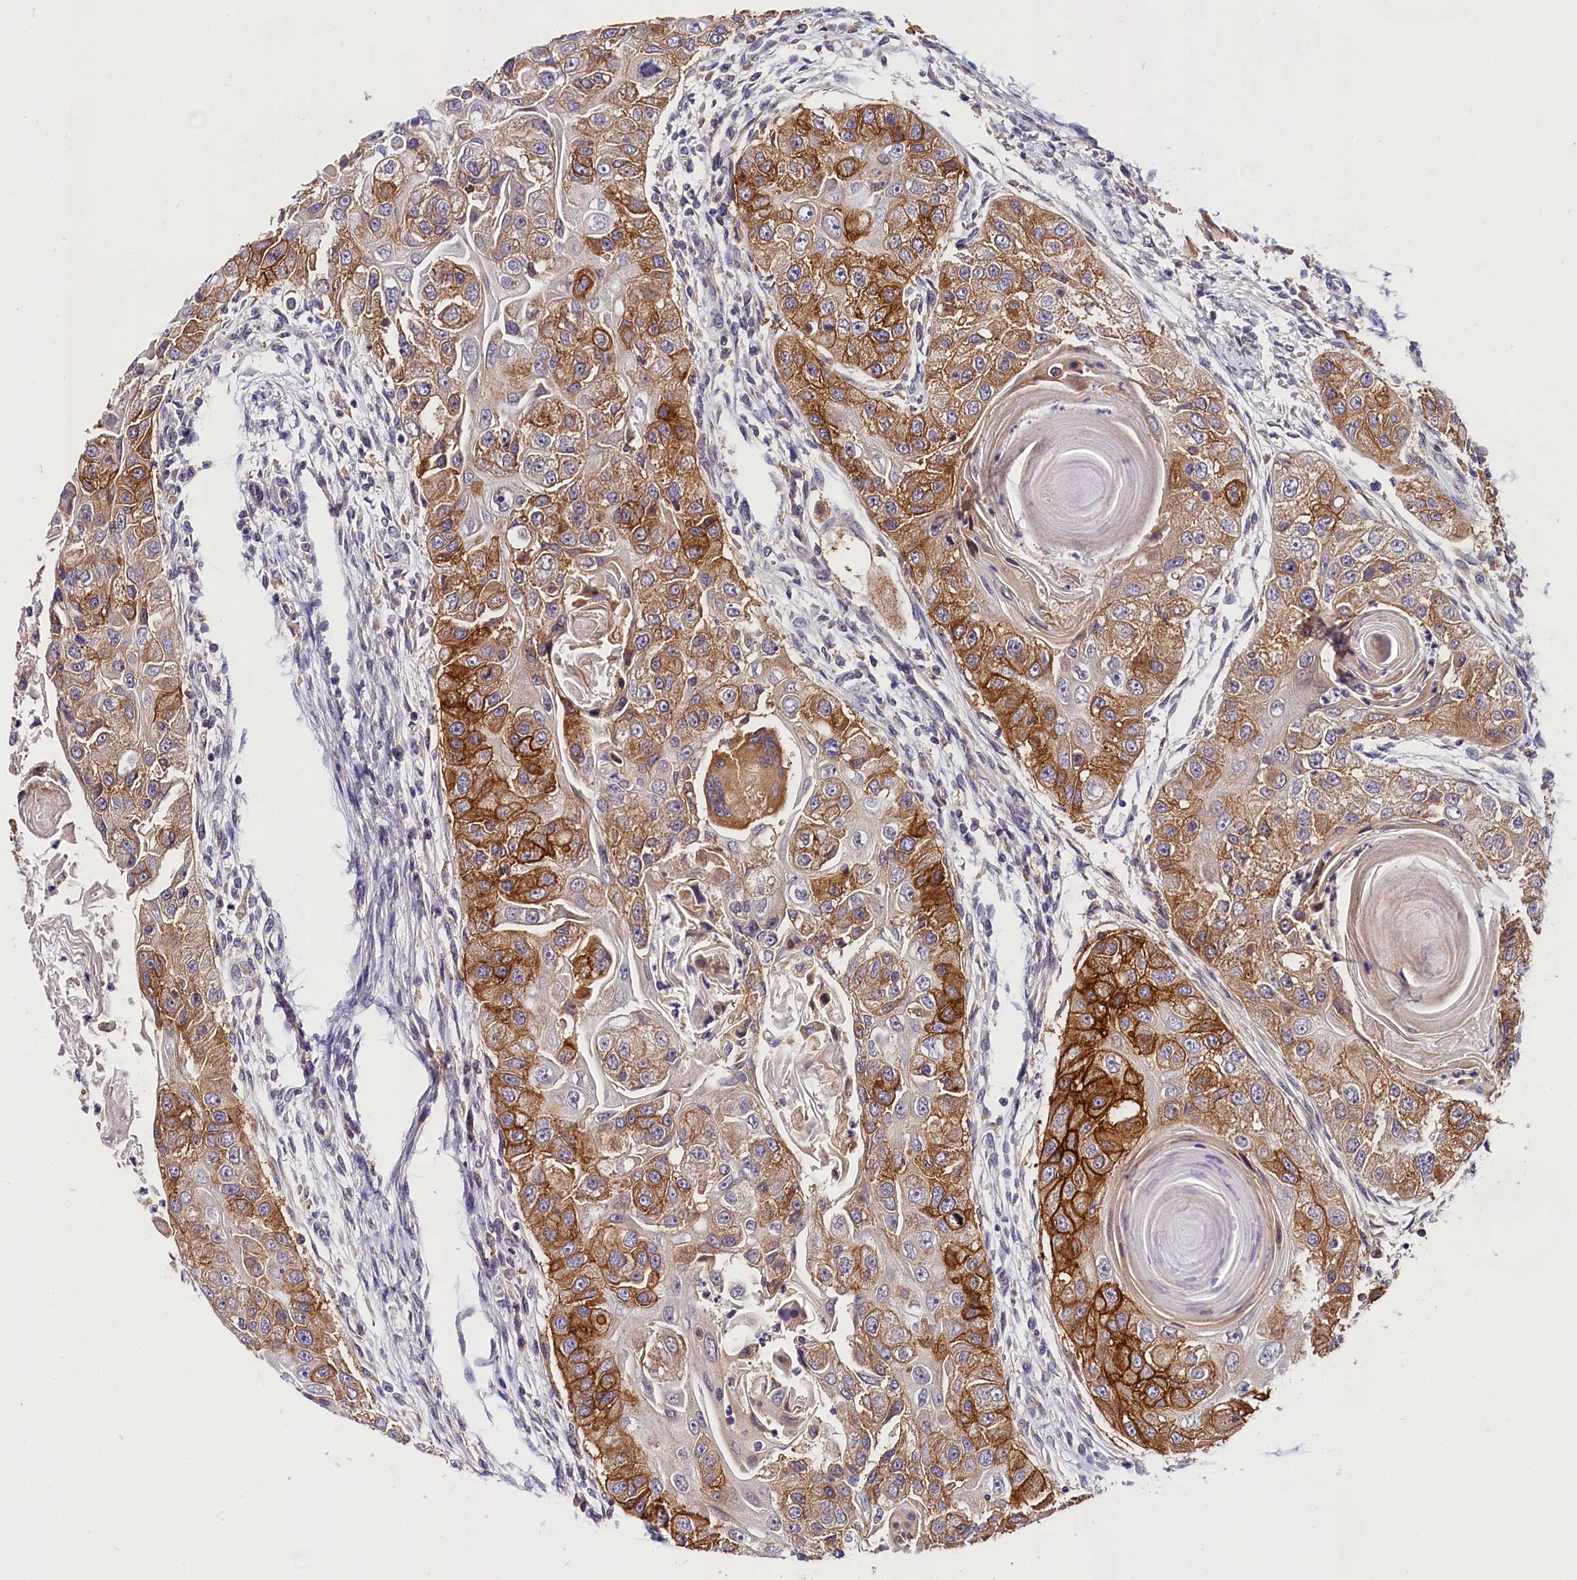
{"staining": {"intensity": "moderate", "quantity": ">75%", "location": "cytoplasmic/membranous"}, "tissue": "head and neck cancer", "cell_type": "Tumor cells", "image_type": "cancer", "snomed": [{"axis": "morphology", "description": "Normal tissue, NOS"}, {"axis": "morphology", "description": "Squamous cell carcinoma, NOS"}, {"axis": "topography", "description": "Skeletal muscle"}, {"axis": "topography", "description": "Head-Neck"}], "caption": "DAB immunohistochemical staining of human head and neck squamous cell carcinoma demonstrates moderate cytoplasmic/membranous protein expression in approximately >75% of tumor cells. (IHC, brightfield microscopy, high magnification).", "gene": "OAS3", "patient": {"sex": "male", "age": 51}}